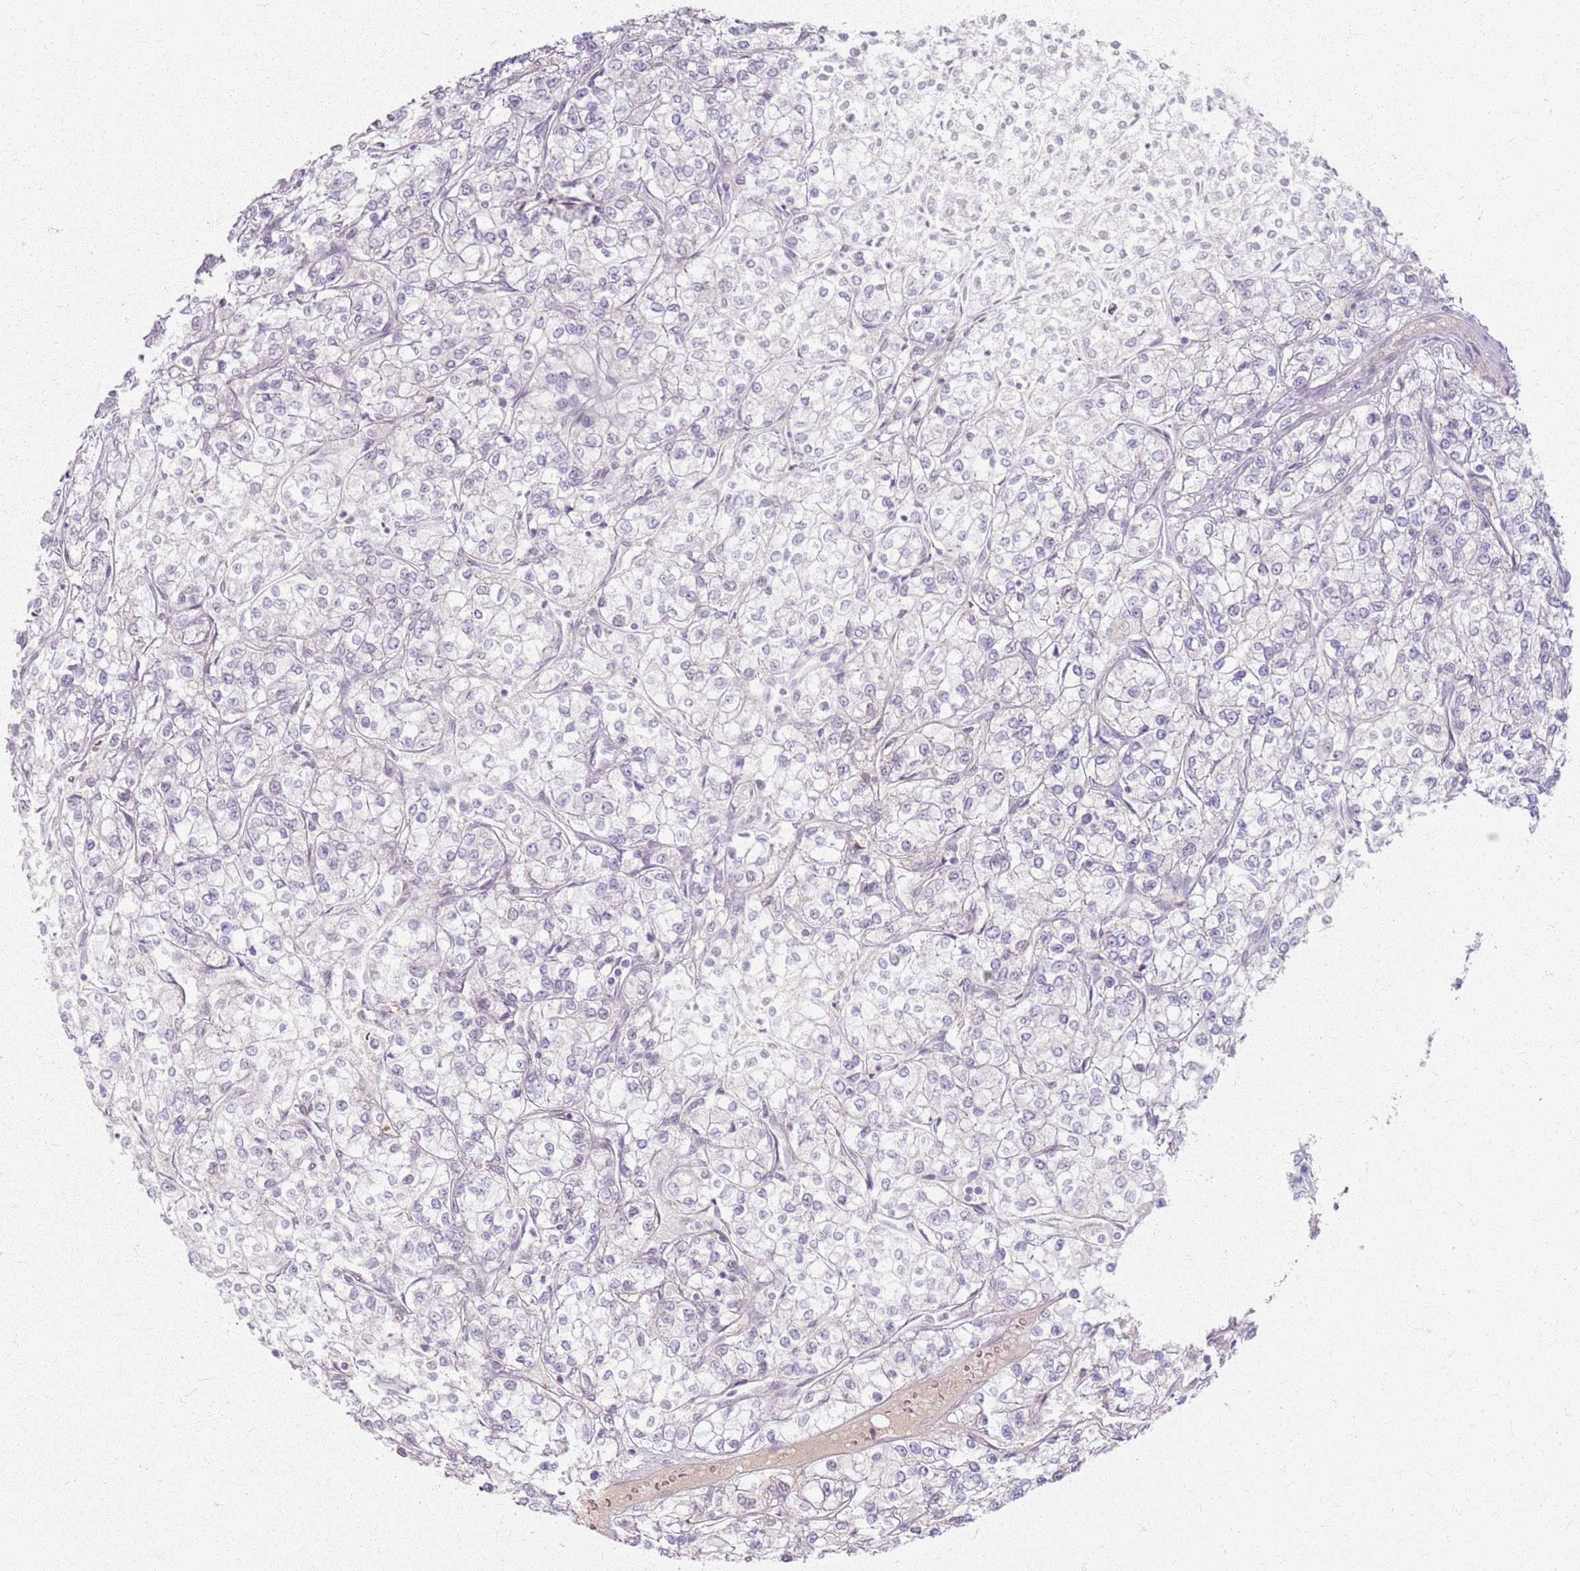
{"staining": {"intensity": "negative", "quantity": "none", "location": "none"}, "tissue": "renal cancer", "cell_type": "Tumor cells", "image_type": "cancer", "snomed": [{"axis": "morphology", "description": "Adenocarcinoma, NOS"}, {"axis": "topography", "description": "Kidney"}], "caption": "High magnification brightfield microscopy of renal cancer (adenocarcinoma) stained with DAB (3,3'-diaminobenzidine) (brown) and counterstained with hematoxylin (blue): tumor cells show no significant staining. (DAB (3,3'-diaminobenzidine) immunohistochemistry (IHC) with hematoxylin counter stain).", "gene": "CRIPT", "patient": {"sex": "male", "age": 80}}